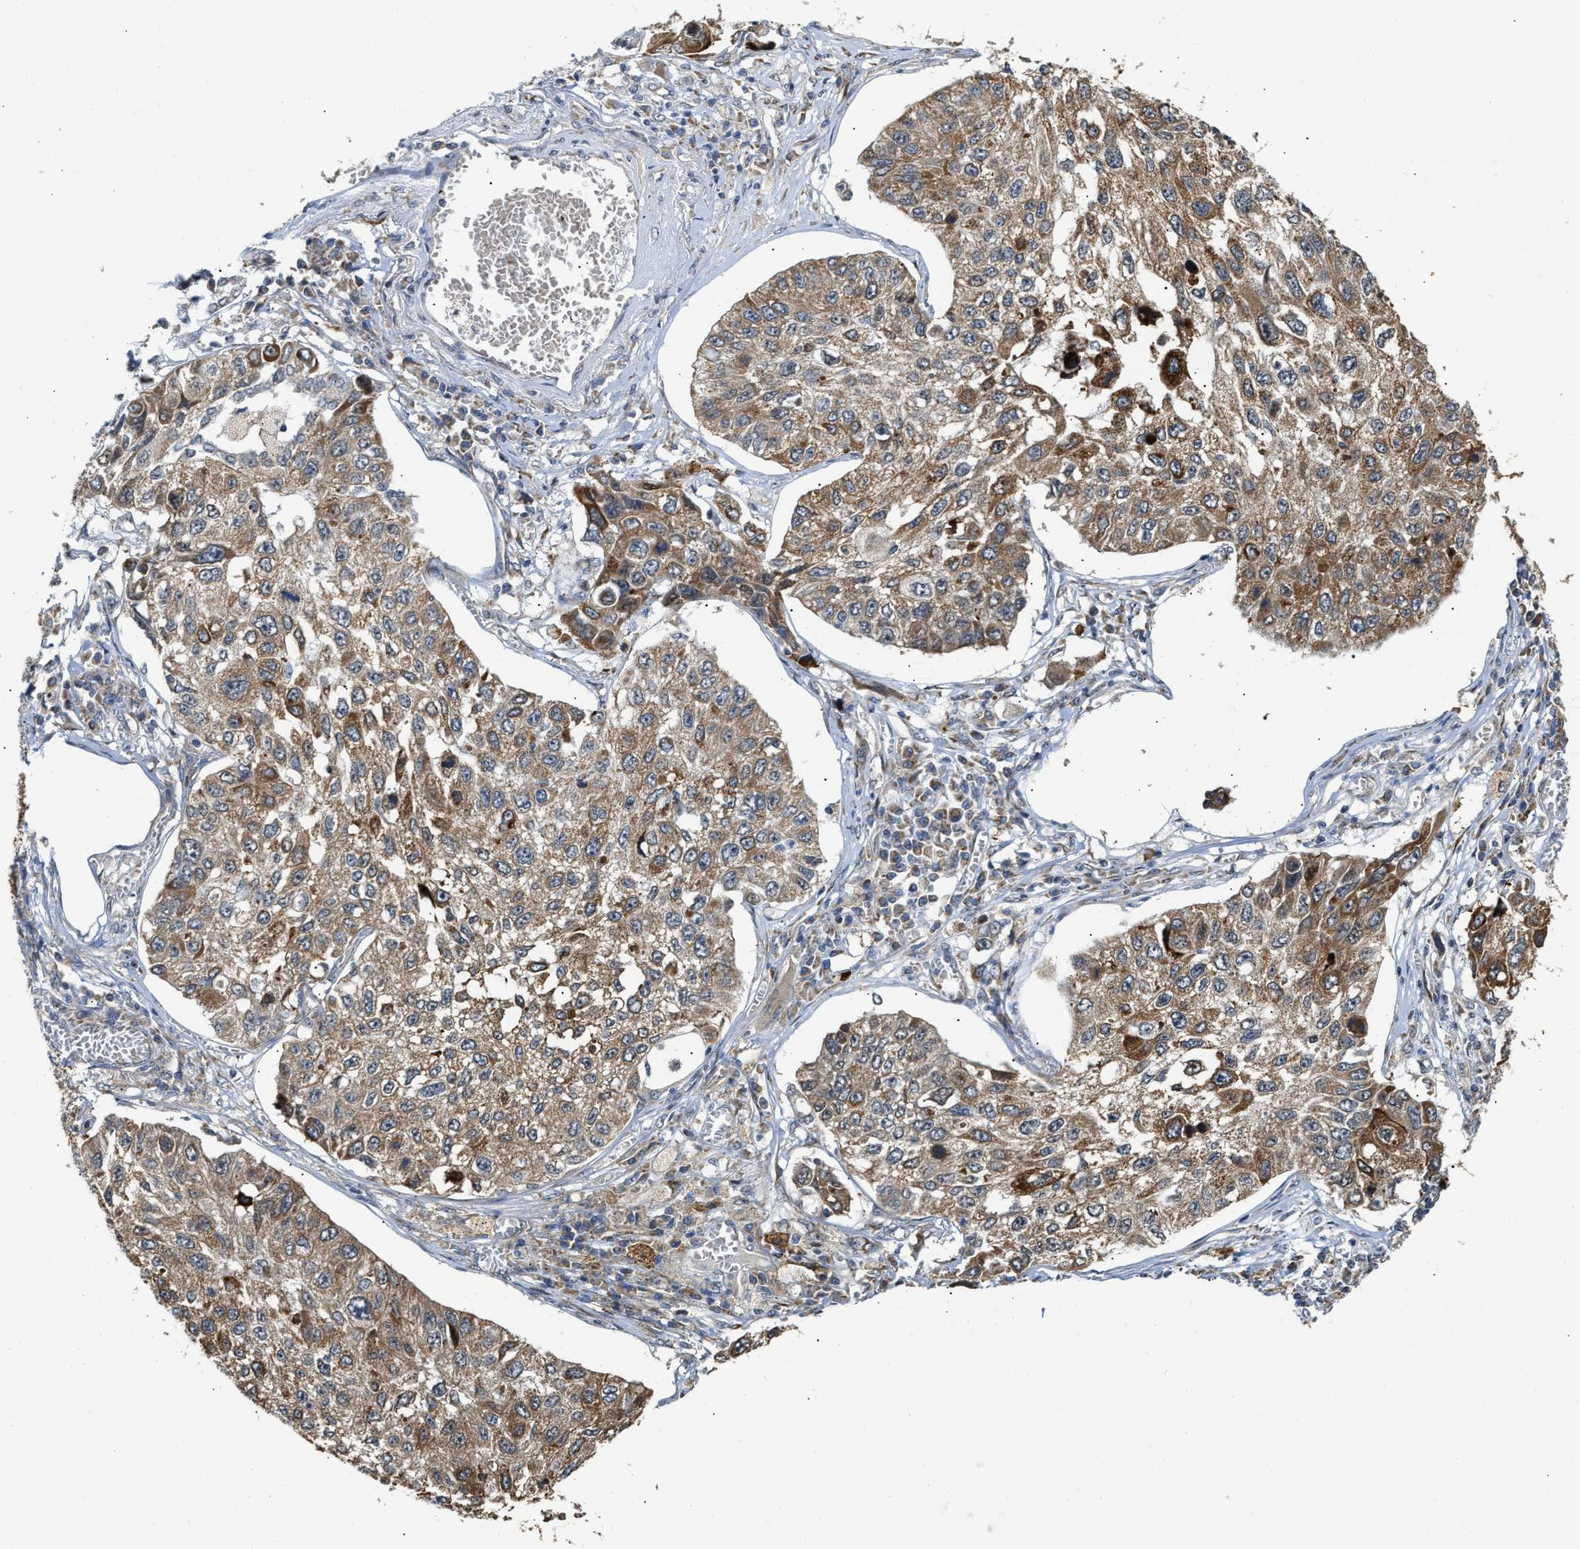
{"staining": {"intensity": "moderate", "quantity": ">75%", "location": "cytoplasmic/membranous"}, "tissue": "lung cancer", "cell_type": "Tumor cells", "image_type": "cancer", "snomed": [{"axis": "morphology", "description": "Squamous cell carcinoma, NOS"}, {"axis": "topography", "description": "Lung"}], "caption": "There is medium levels of moderate cytoplasmic/membranous staining in tumor cells of lung cancer (squamous cell carcinoma), as demonstrated by immunohistochemical staining (brown color).", "gene": "DEPTOR", "patient": {"sex": "male", "age": 71}}